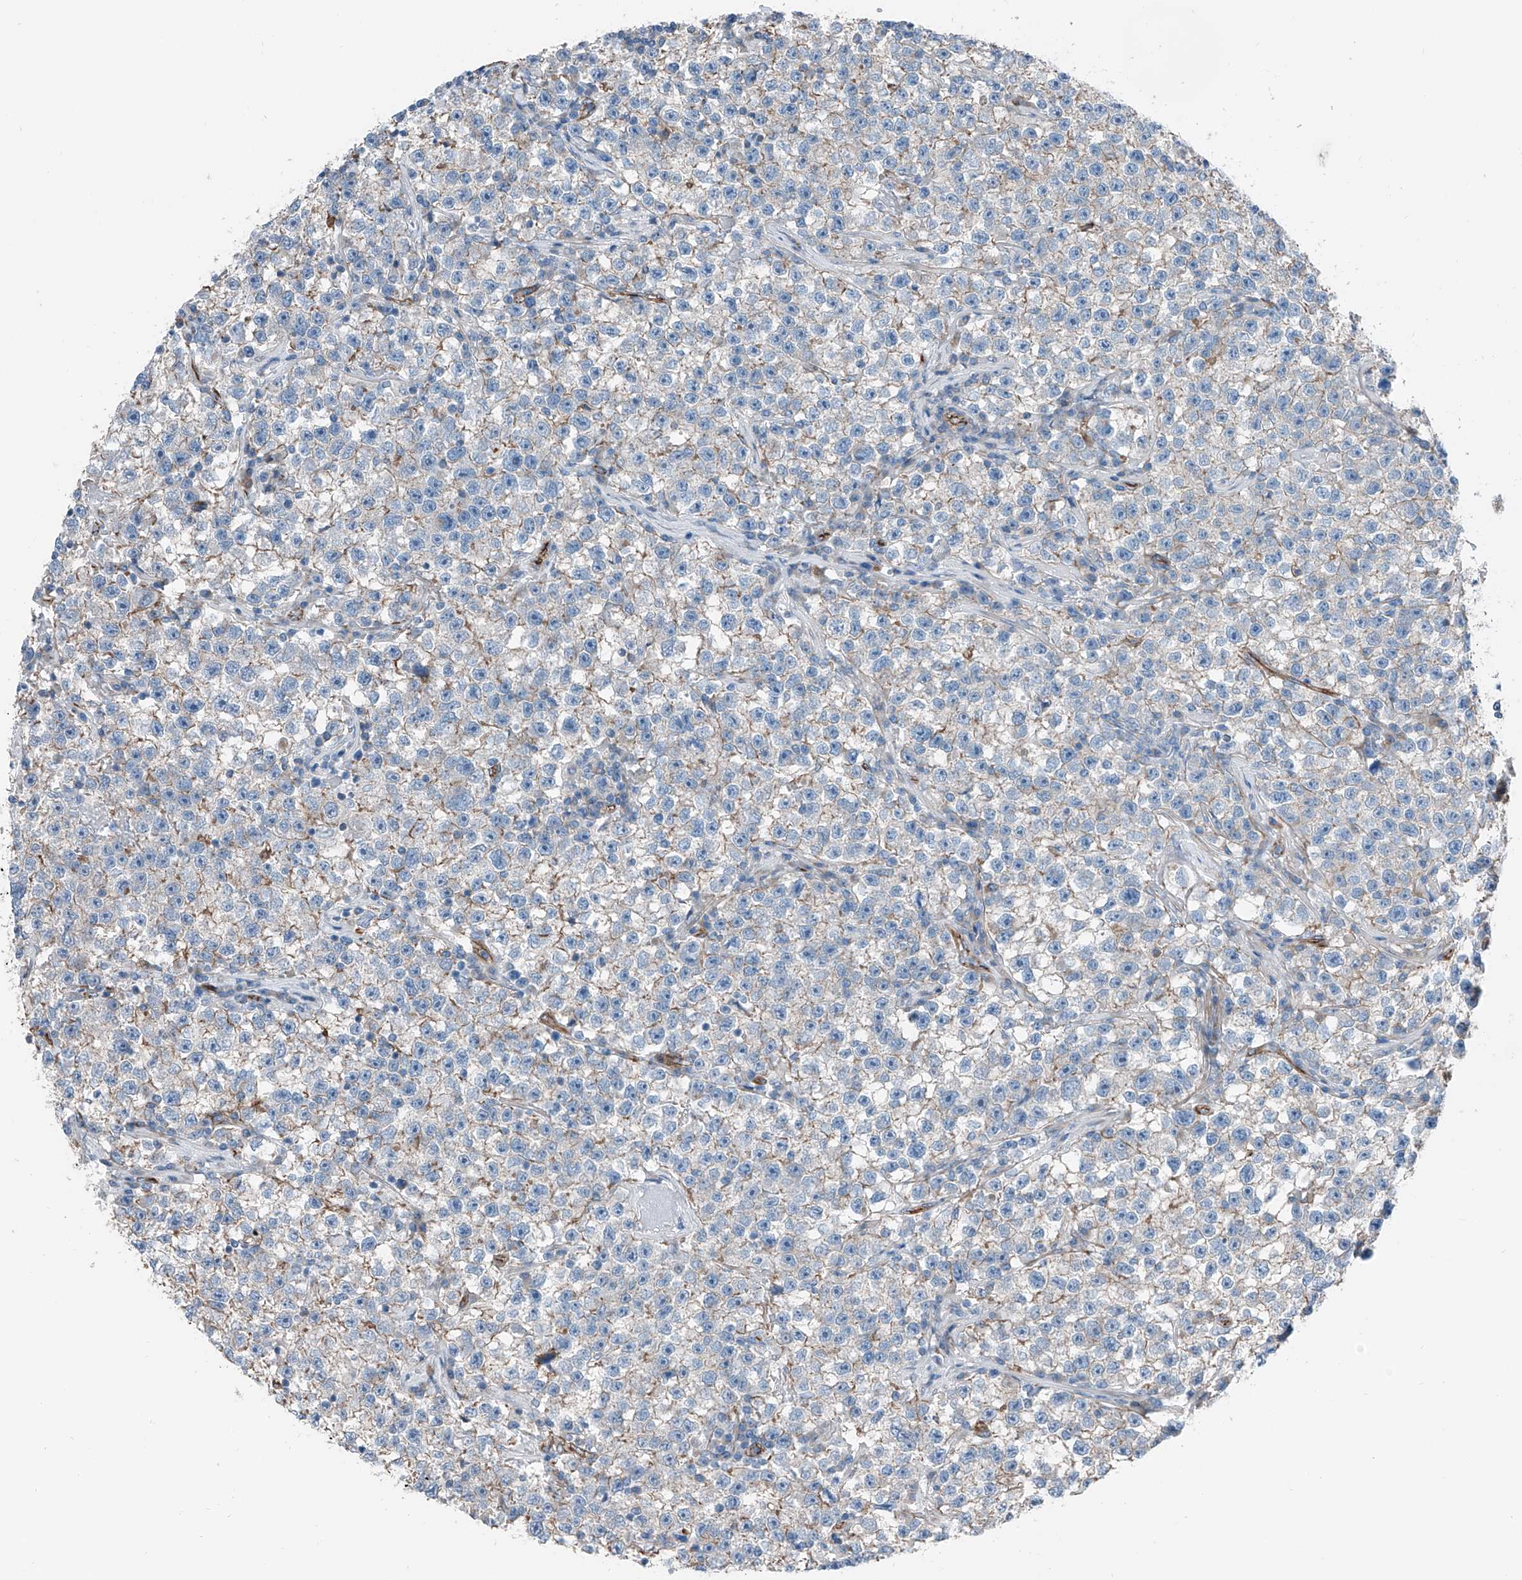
{"staining": {"intensity": "weak", "quantity": "<25%", "location": "cytoplasmic/membranous"}, "tissue": "testis cancer", "cell_type": "Tumor cells", "image_type": "cancer", "snomed": [{"axis": "morphology", "description": "Seminoma, NOS"}, {"axis": "topography", "description": "Testis"}], "caption": "Immunohistochemistry (IHC) of testis seminoma demonstrates no positivity in tumor cells.", "gene": "THEMIS2", "patient": {"sex": "male", "age": 22}}